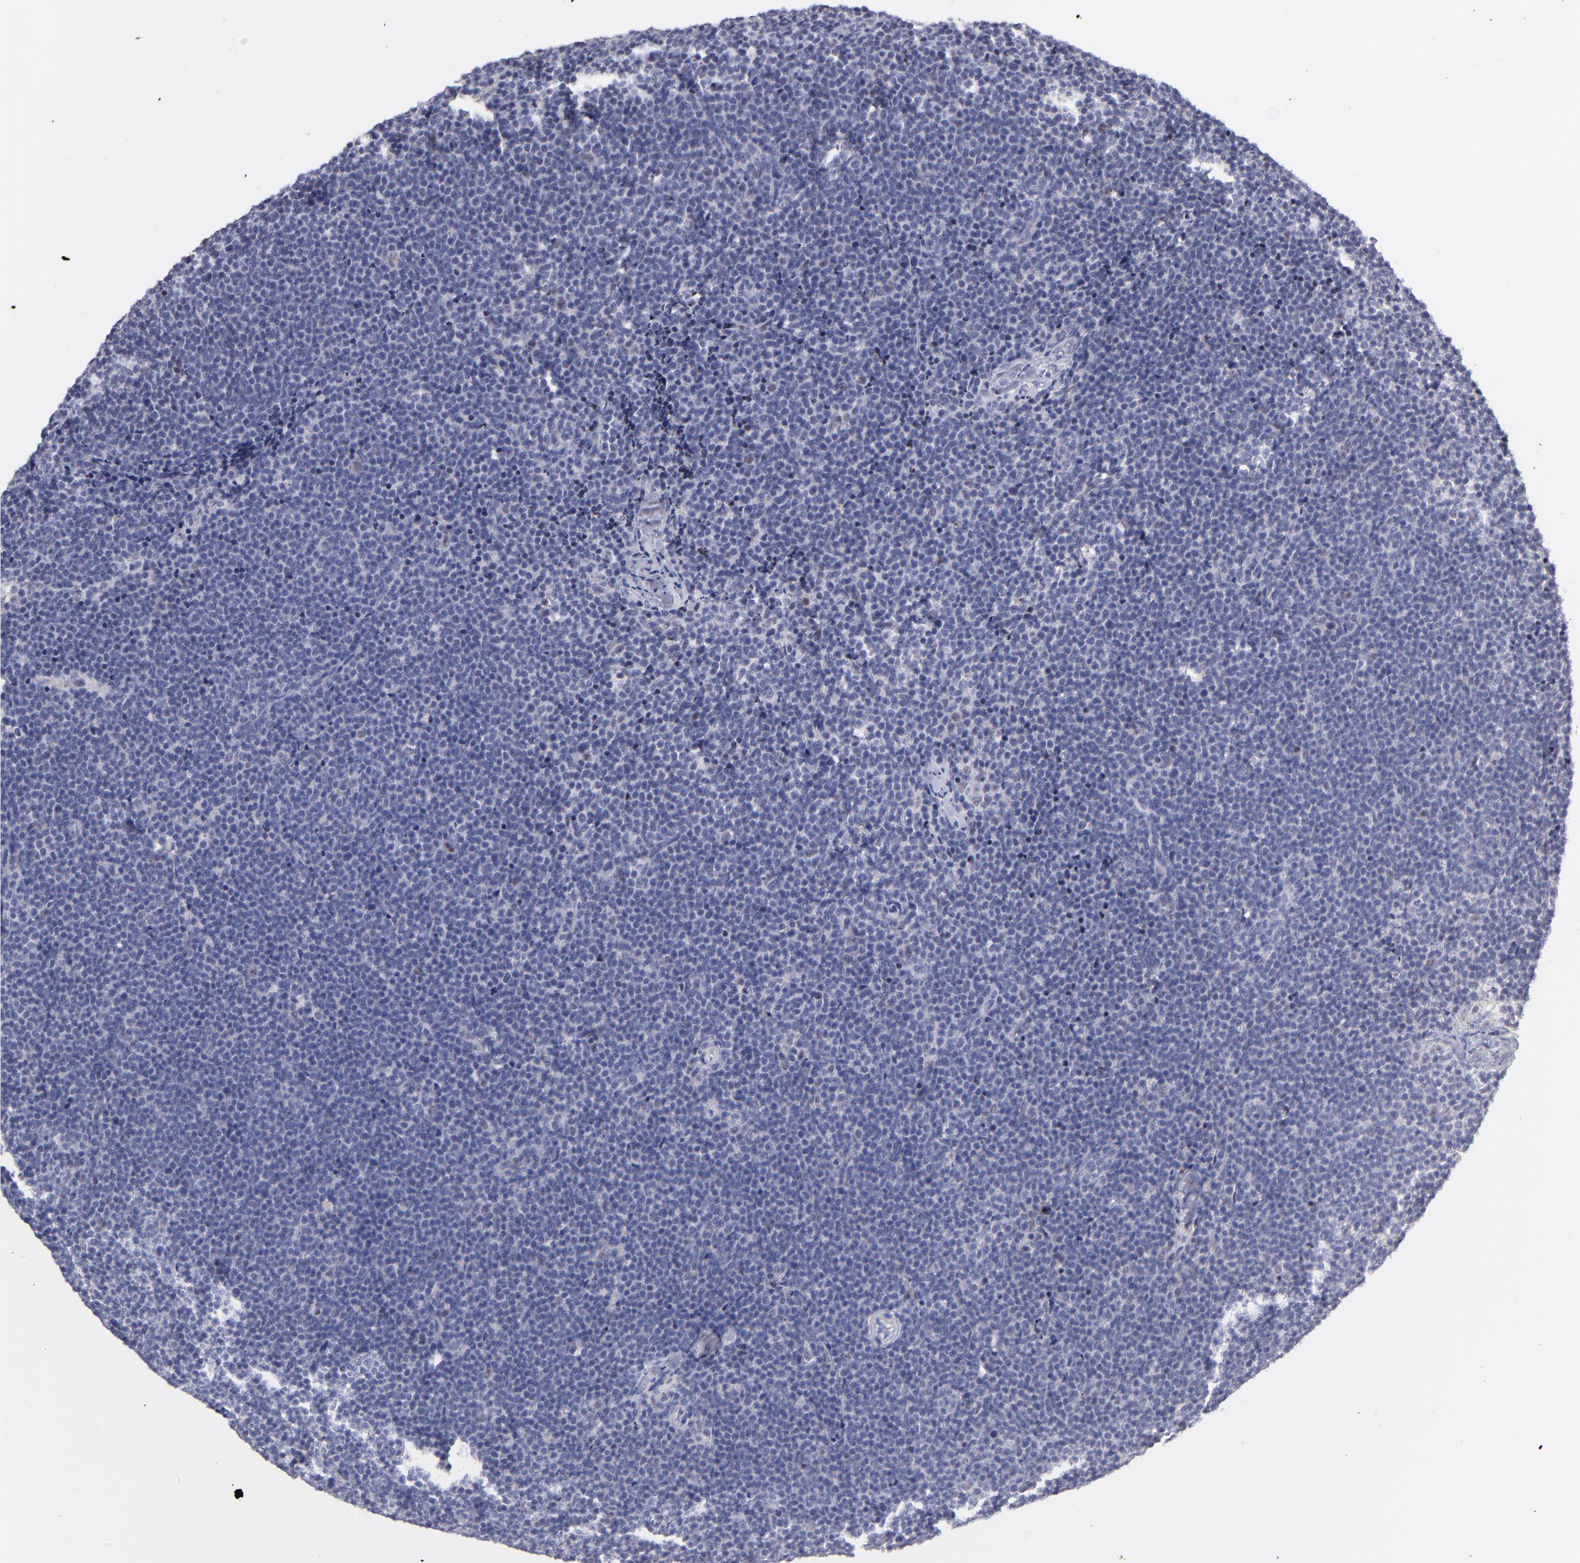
{"staining": {"intensity": "negative", "quantity": "none", "location": "none"}, "tissue": "lymphoma", "cell_type": "Tumor cells", "image_type": "cancer", "snomed": [{"axis": "morphology", "description": "Malignant lymphoma, non-Hodgkin's type, High grade"}, {"axis": "topography", "description": "Lymph node"}], "caption": "This is a micrograph of immunohistochemistry staining of lymphoma, which shows no positivity in tumor cells.", "gene": "RAF1", "patient": {"sex": "female", "age": 58}}